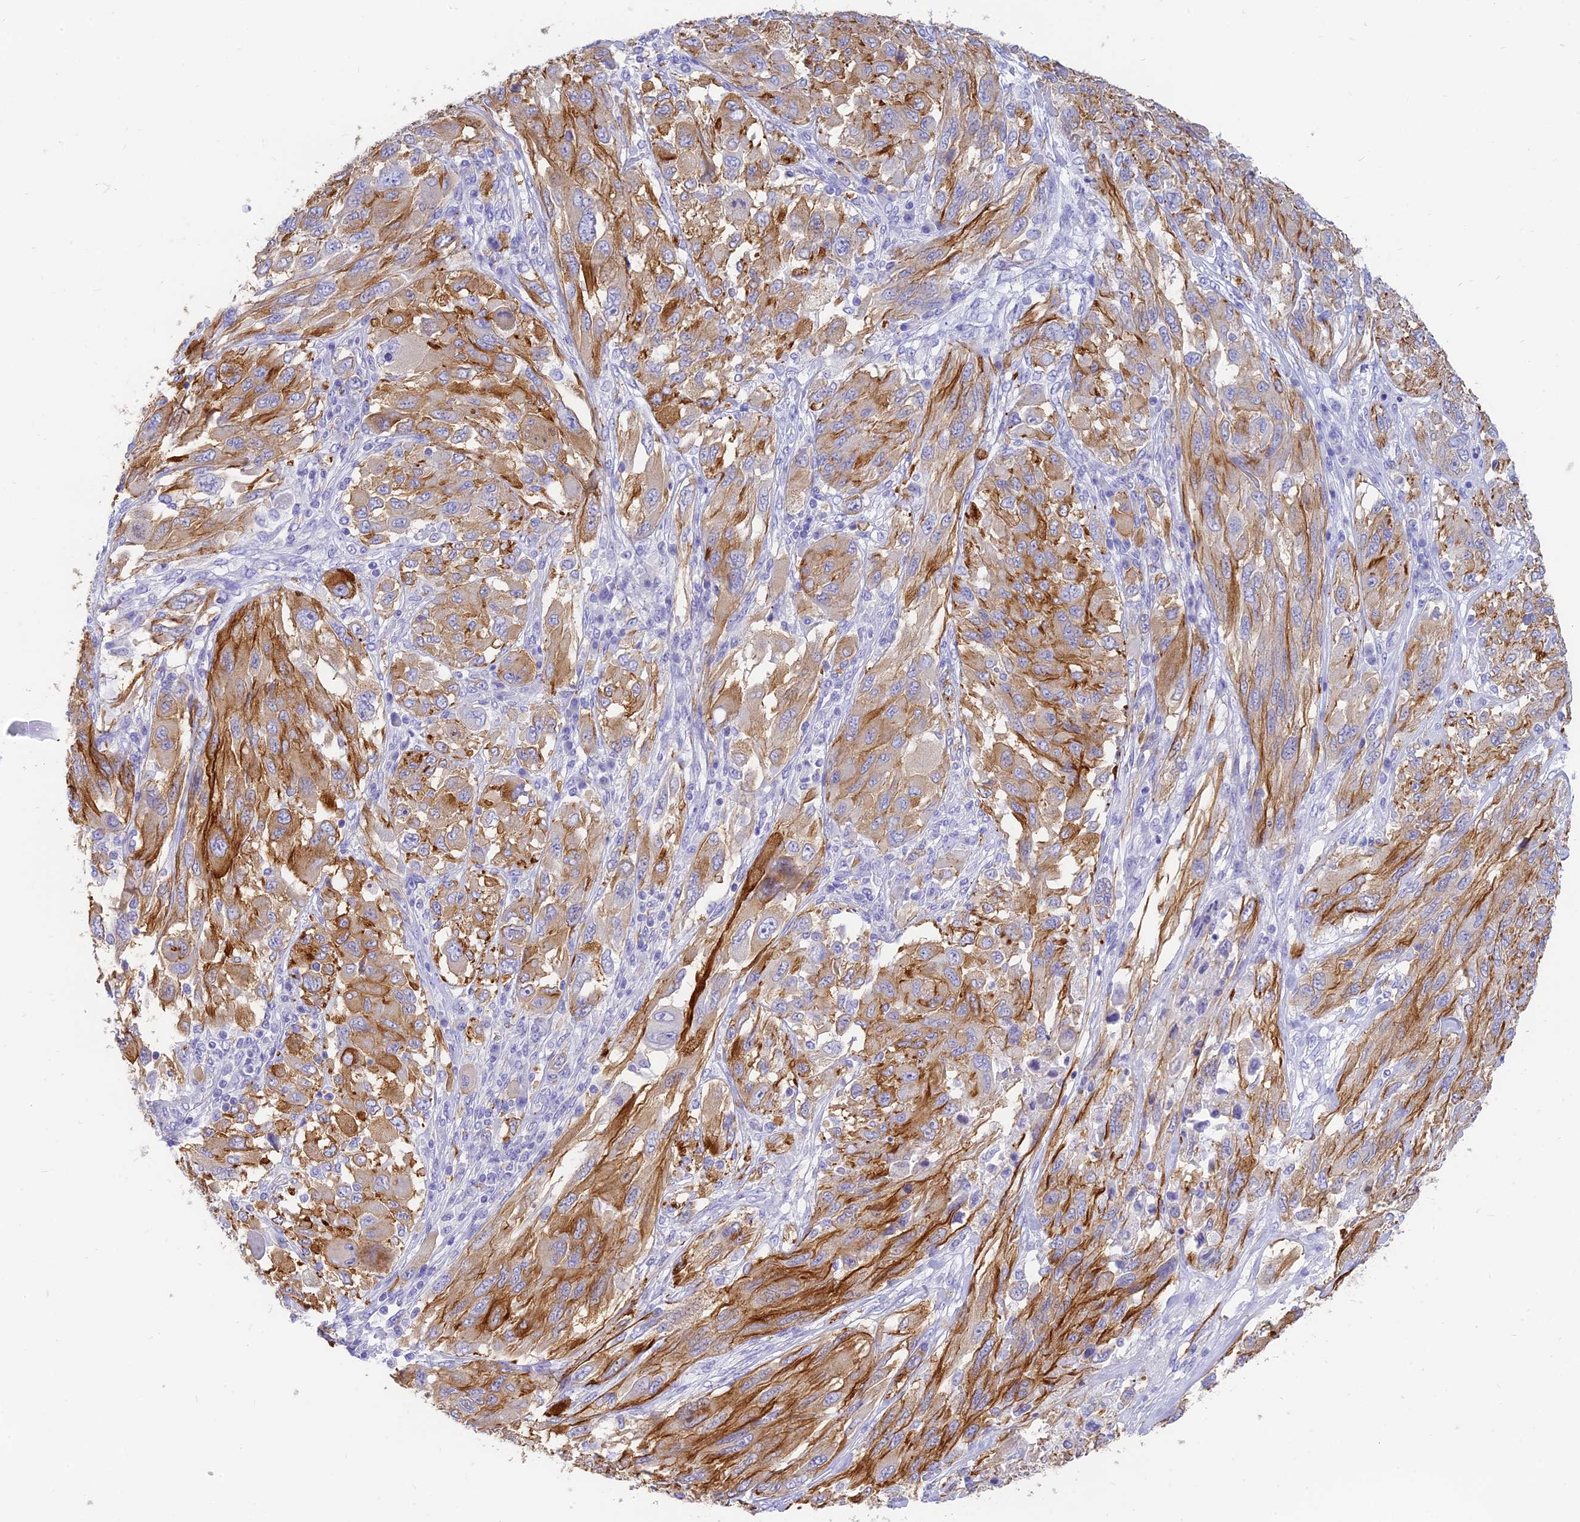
{"staining": {"intensity": "moderate", "quantity": "25%-75%", "location": "cytoplasmic/membranous"}, "tissue": "melanoma", "cell_type": "Tumor cells", "image_type": "cancer", "snomed": [{"axis": "morphology", "description": "Malignant melanoma, NOS"}, {"axis": "topography", "description": "Skin"}], "caption": "The immunohistochemical stain labels moderate cytoplasmic/membranous expression in tumor cells of malignant melanoma tissue. Nuclei are stained in blue.", "gene": "SLC36A2", "patient": {"sex": "female", "age": 91}}